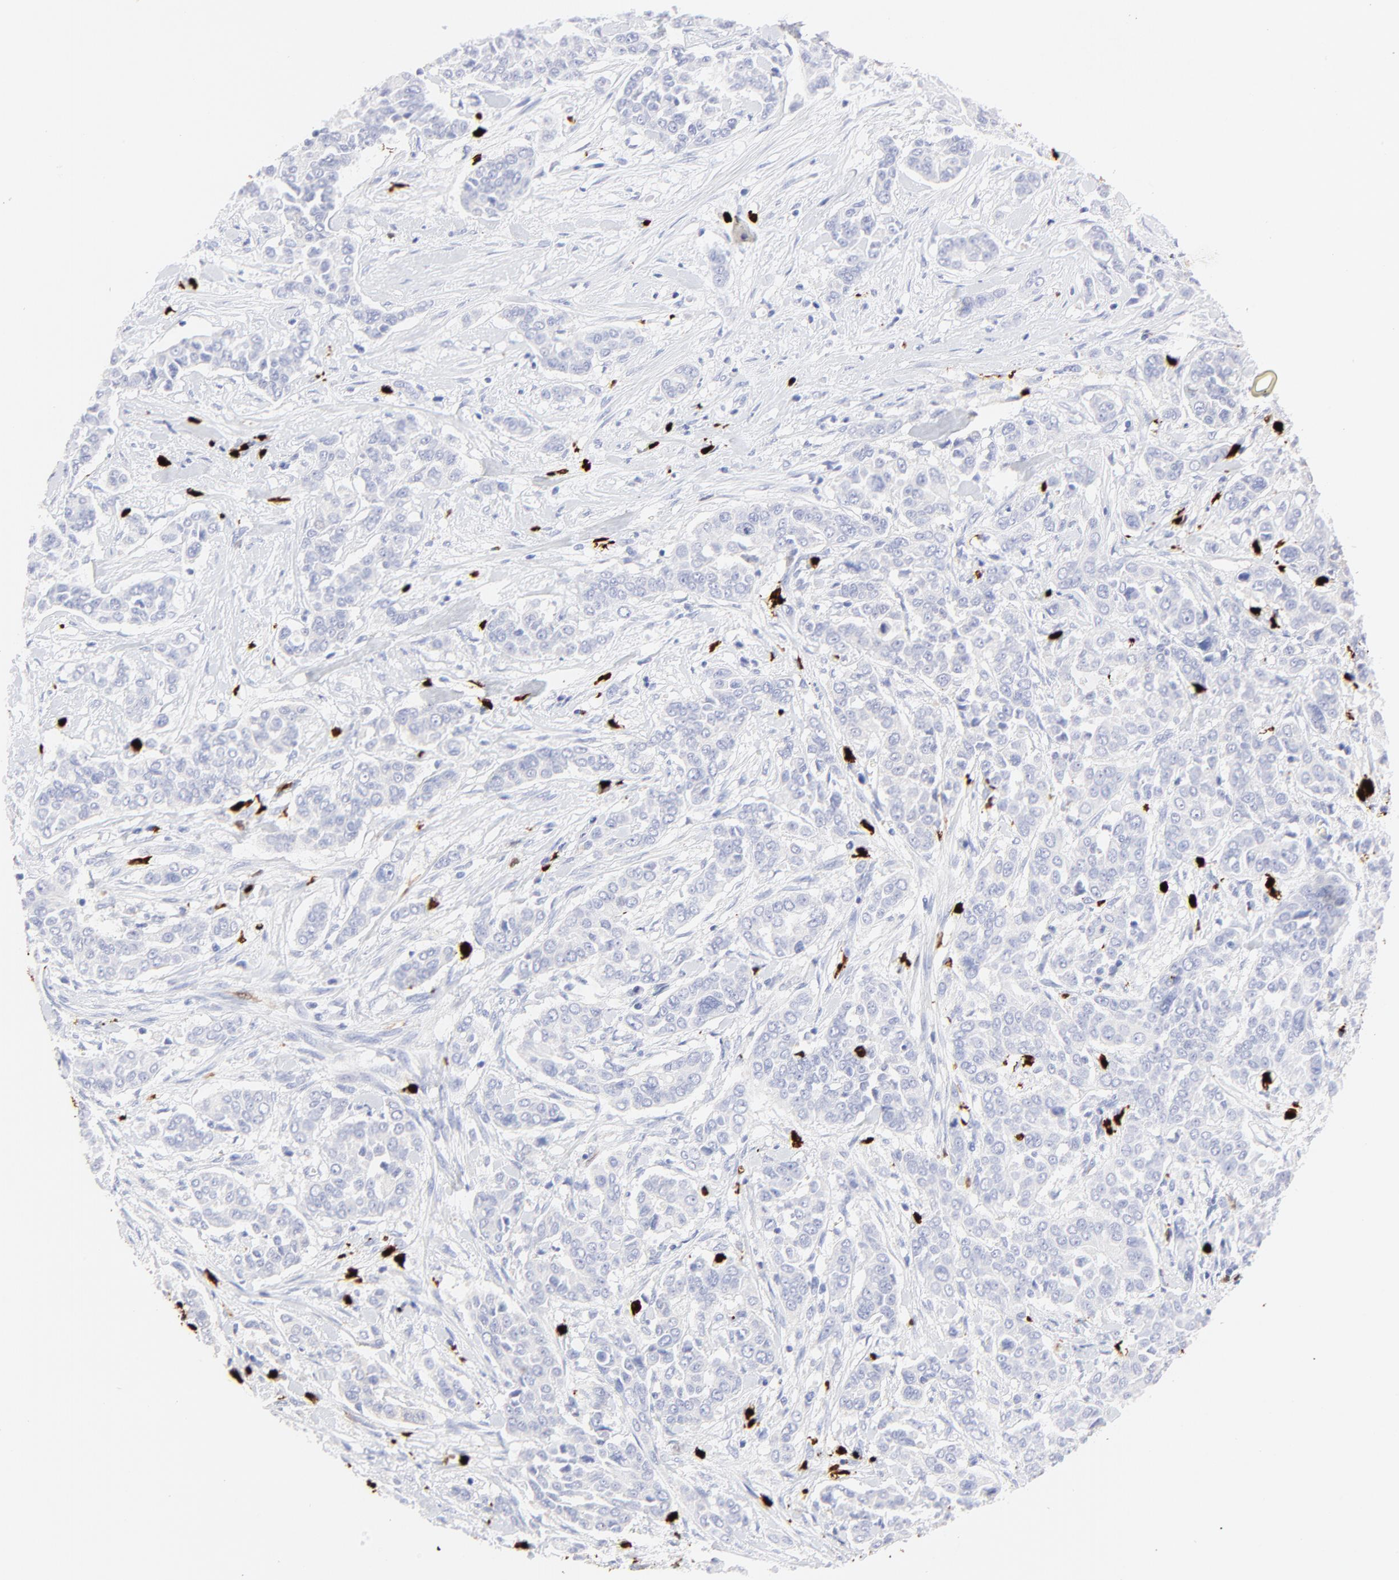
{"staining": {"intensity": "negative", "quantity": "none", "location": "none"}, "tissue": "pancreatic cancer", "cell_type": "Tumor cells", "image_type": "cancer", "snomed": [{"axis": "morphology", "description": "Adenocarcinoma, NOS"}, {"axis": "topography", "description": "Pancreas"}], "caption": "This is an immunohistochemistry (IHC) photomicrograph of human pancreatic cancer. There is no positivity in tumor cells.", "gene": "S100A12", "patient": {"sex": "female", "age": 52}}